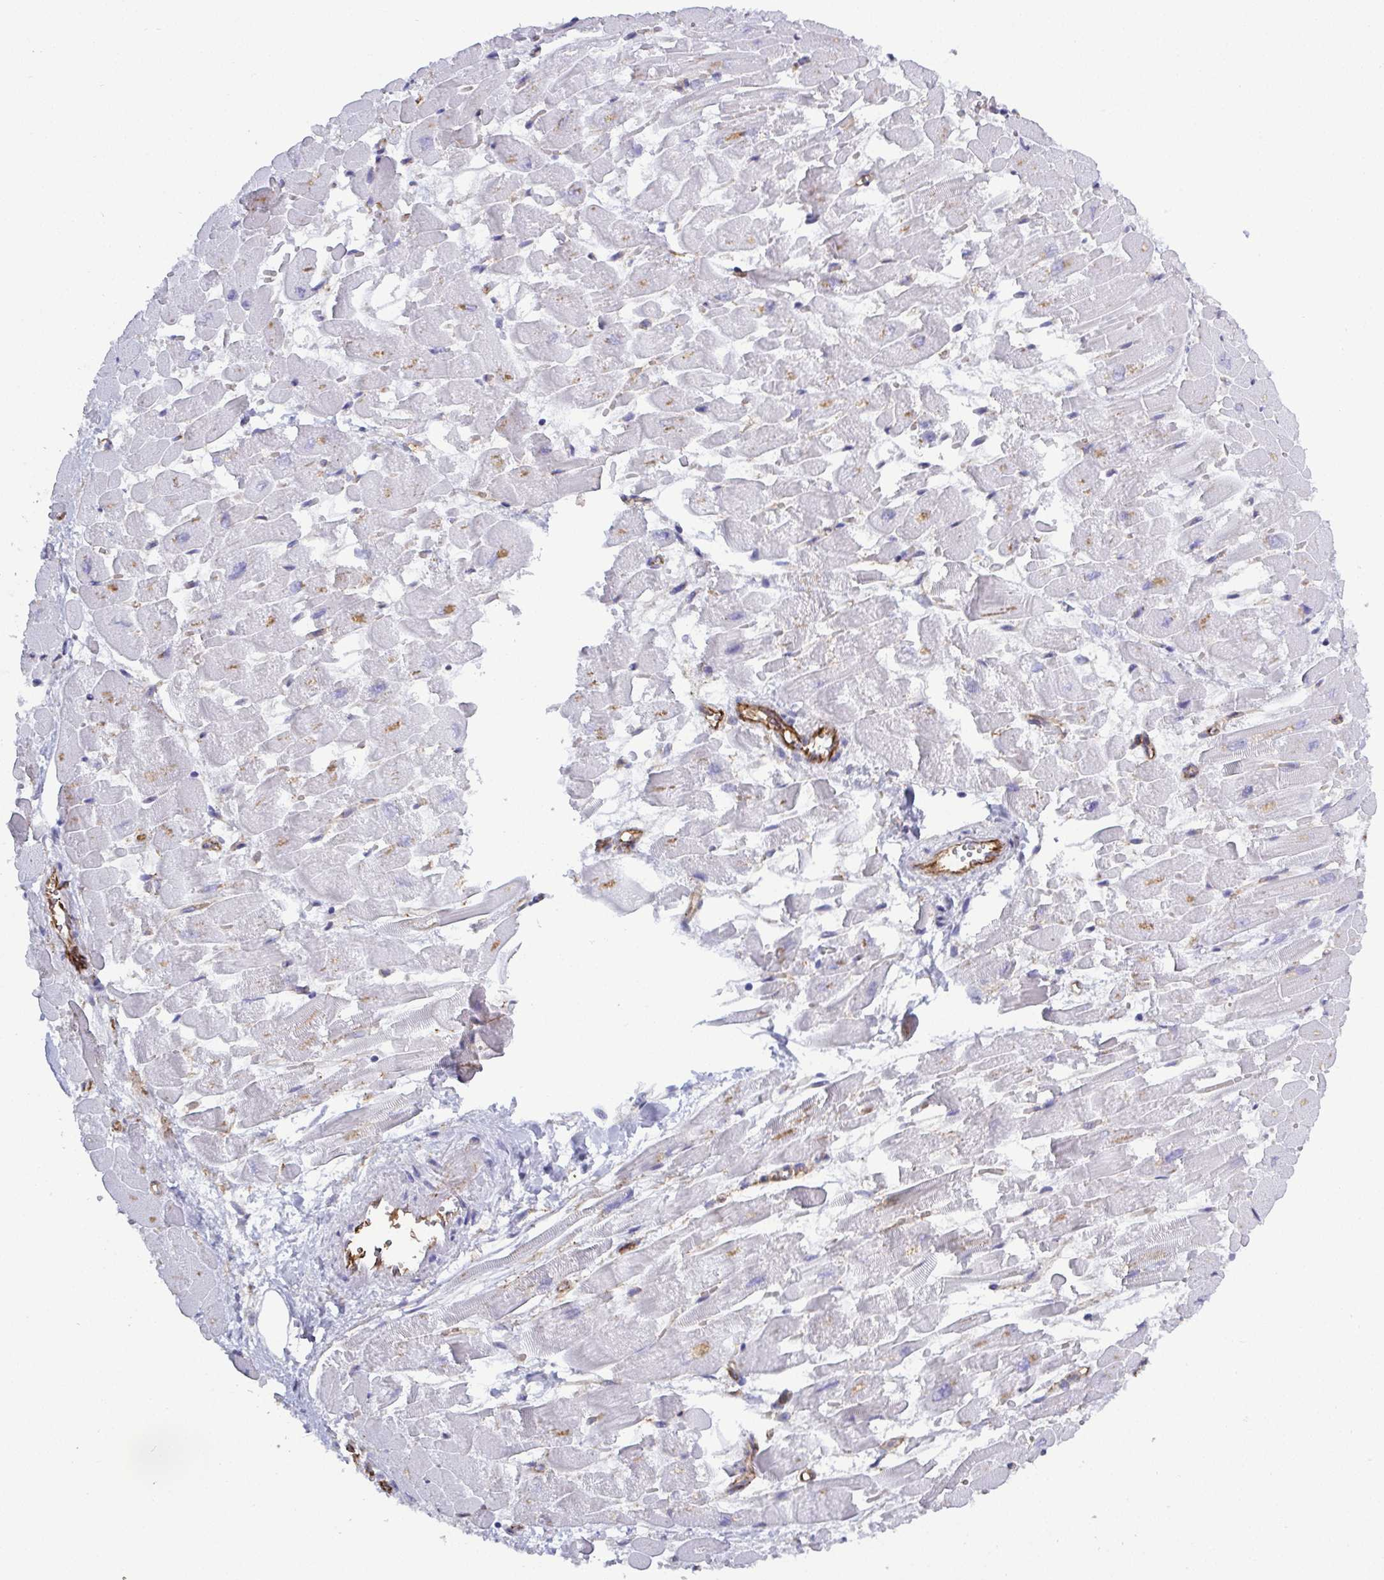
{"staining": {"intensity": "weak", "quantity": "<25%", "location": "cytoplasmic/membranous"}, "tissue": "heart muscle", "cell_type": "Cardiomyocytes", "image_type": "normal", "snomed": [{"axis": "morphology", "description": "Normal tissue, NOS"}, {"axis": "topography", "description": "Heart"}], "caption": "The histopathology image reveals no significant staining in cardiomyocytes of heart muscle.", "gene": "LIMA1", "patient": {"sex": "female", "age": 52}}